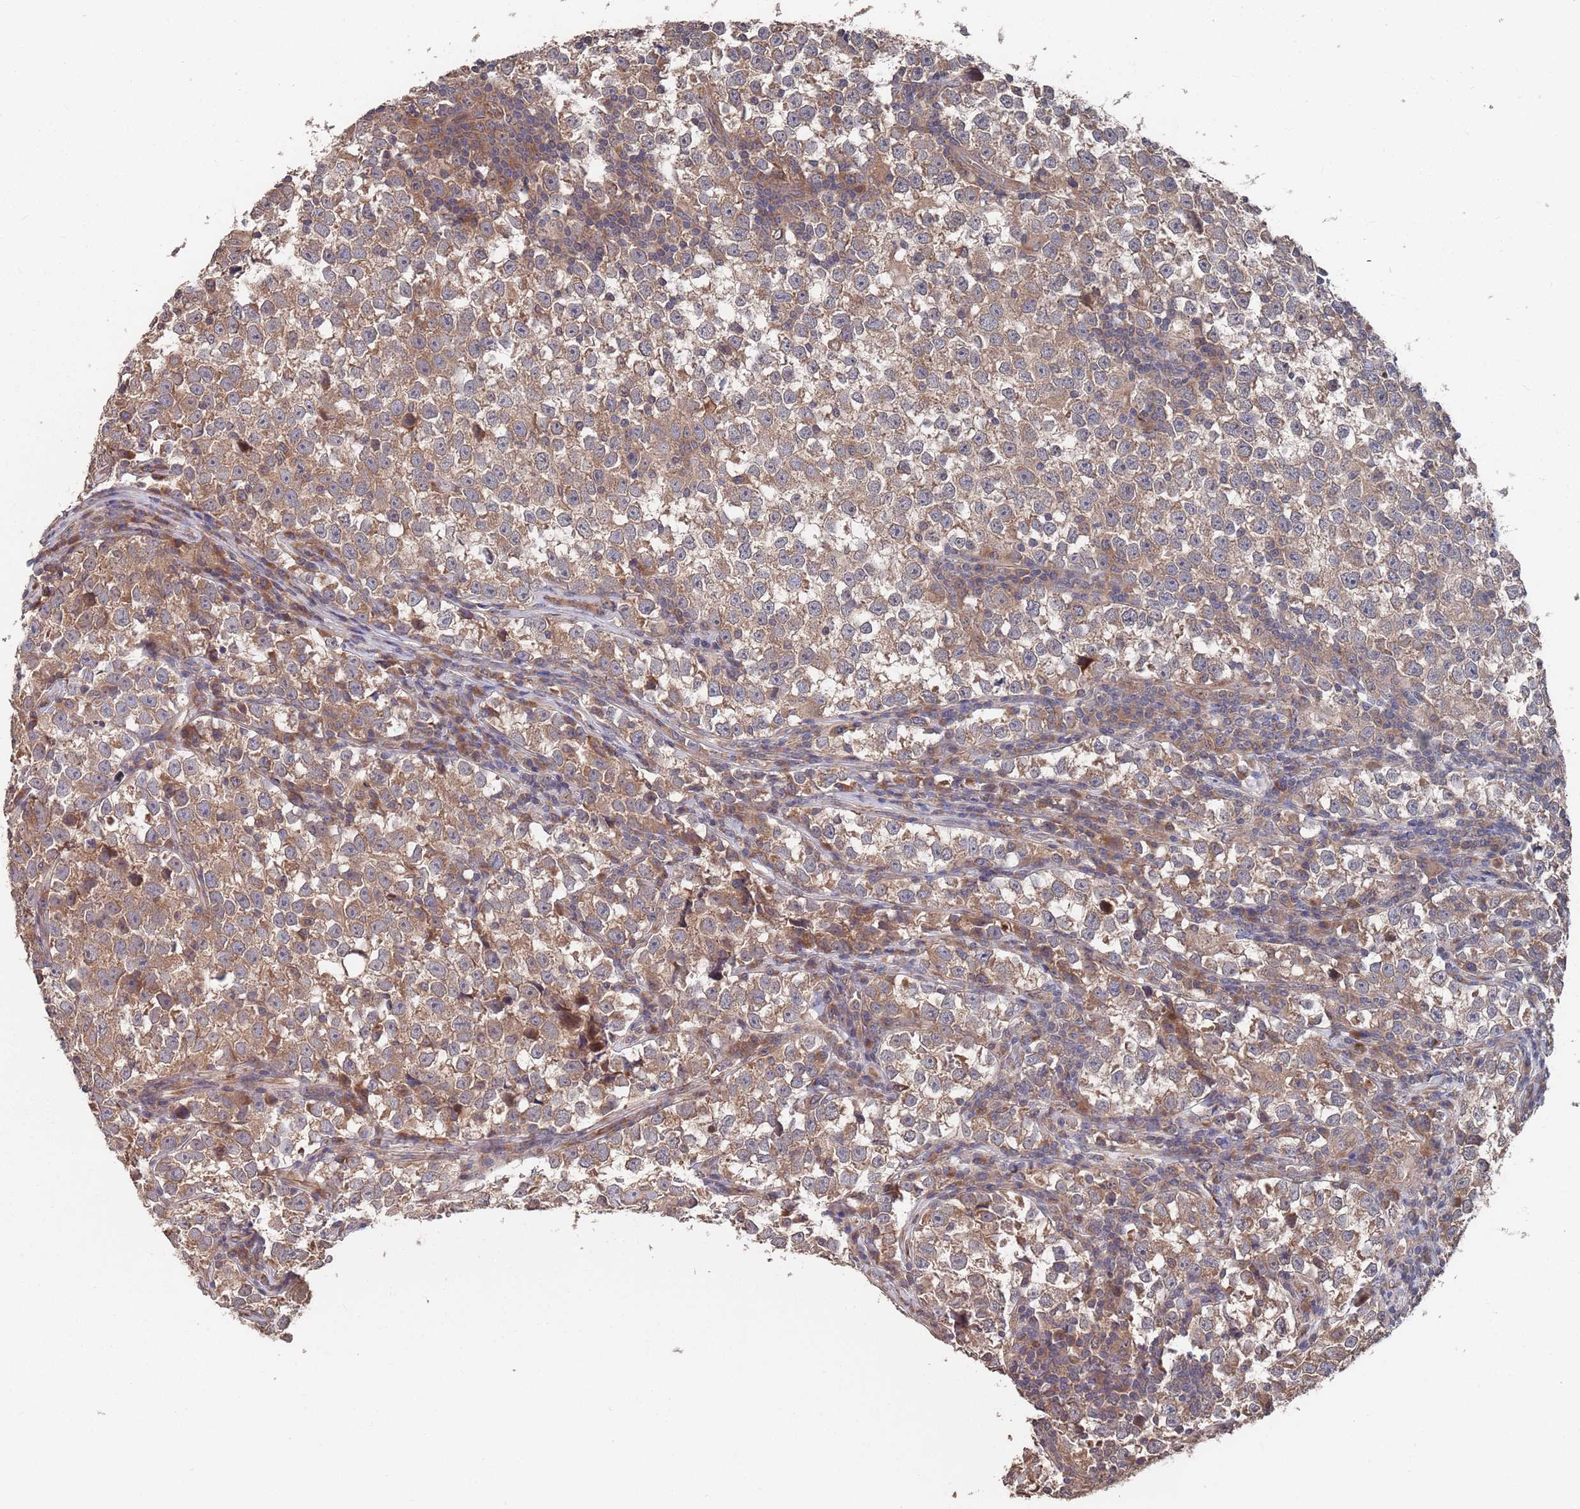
{"staining": {"intensity": "moderate", "quantity": ">75%", "location": "cytoplasmic/membranous"}, "tissue": "testis cancer", "cell_type": "Tumor cells", "image_type": "cancer", "snomed": [{"axis": "morphology", "description": "Normal tissue, NOS"}, {"axis": "morphology", "description": "Seminoma, NOS"}, {"axis": "topography", "description": "Testis"}], "caption": "A high-resolution image shows IHC staining of testis seminoma, which displays moderate cytoplasmic/membranous staining in approximately >75% of tumor cells.", "gene": "UNC45A", "patient": {"sex": "male", "age": 43}}